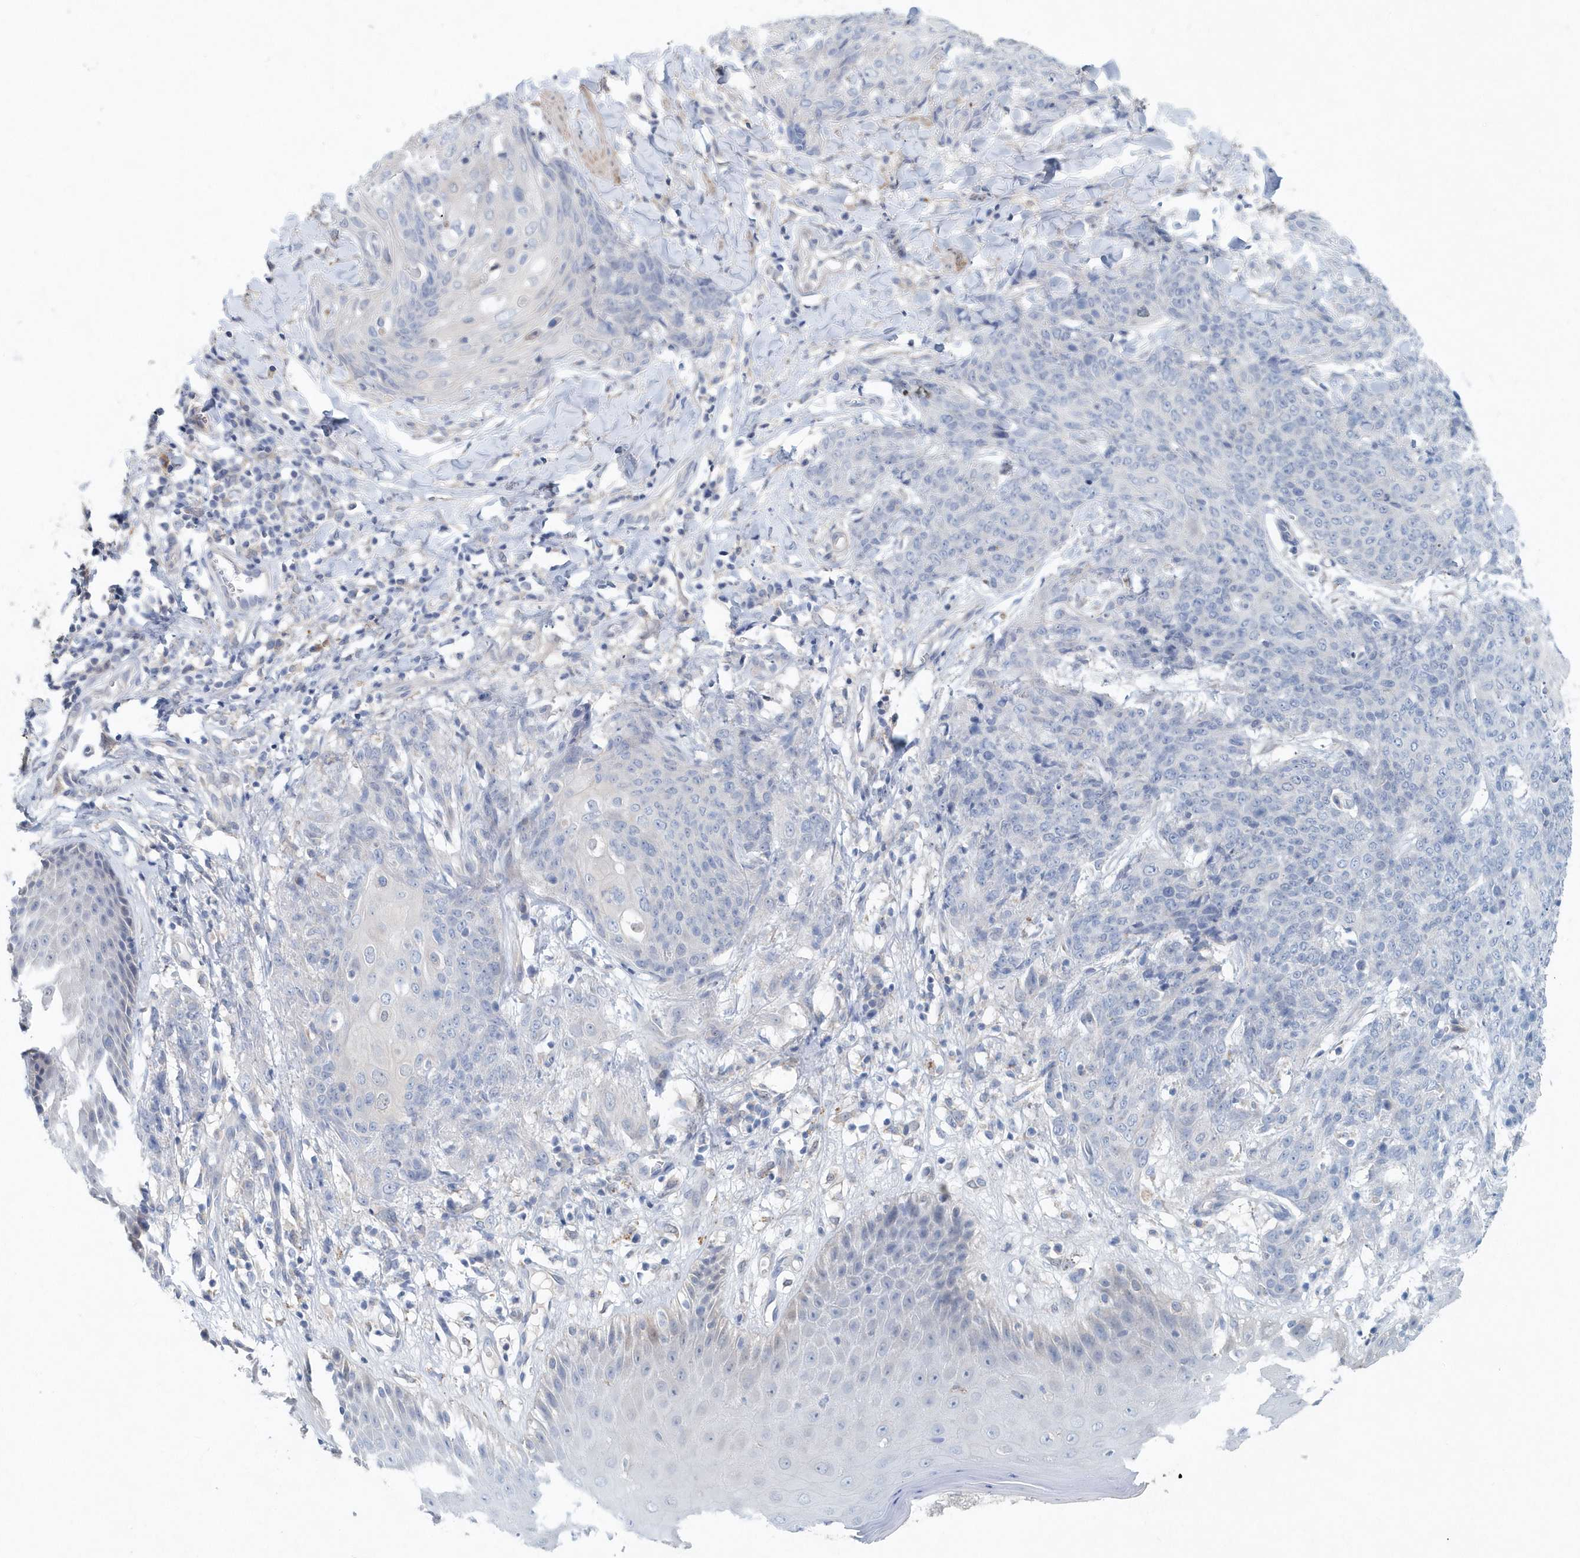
{"staining": {"intensity": "negative", "quantity": "none", "location": "none"}, "tissue": "skin cancer", "cell_type": "Tumor cells", "image_type": "cancer", "snomed": [{"axis": "morphology", "description": "Squamous cell carcinoma, NOS"}, {"axis": "topography", "description": "Skin"}, {"axis": "topography", "description": "Vulva"}], "caption": "Histopathology image shows no protein expression in tumor cells of skin cancer tissue. (DAB IHC with hematoxylin counter stain).", "gene": "PFN2", "patient": {"sex": "female", "age": 85}}